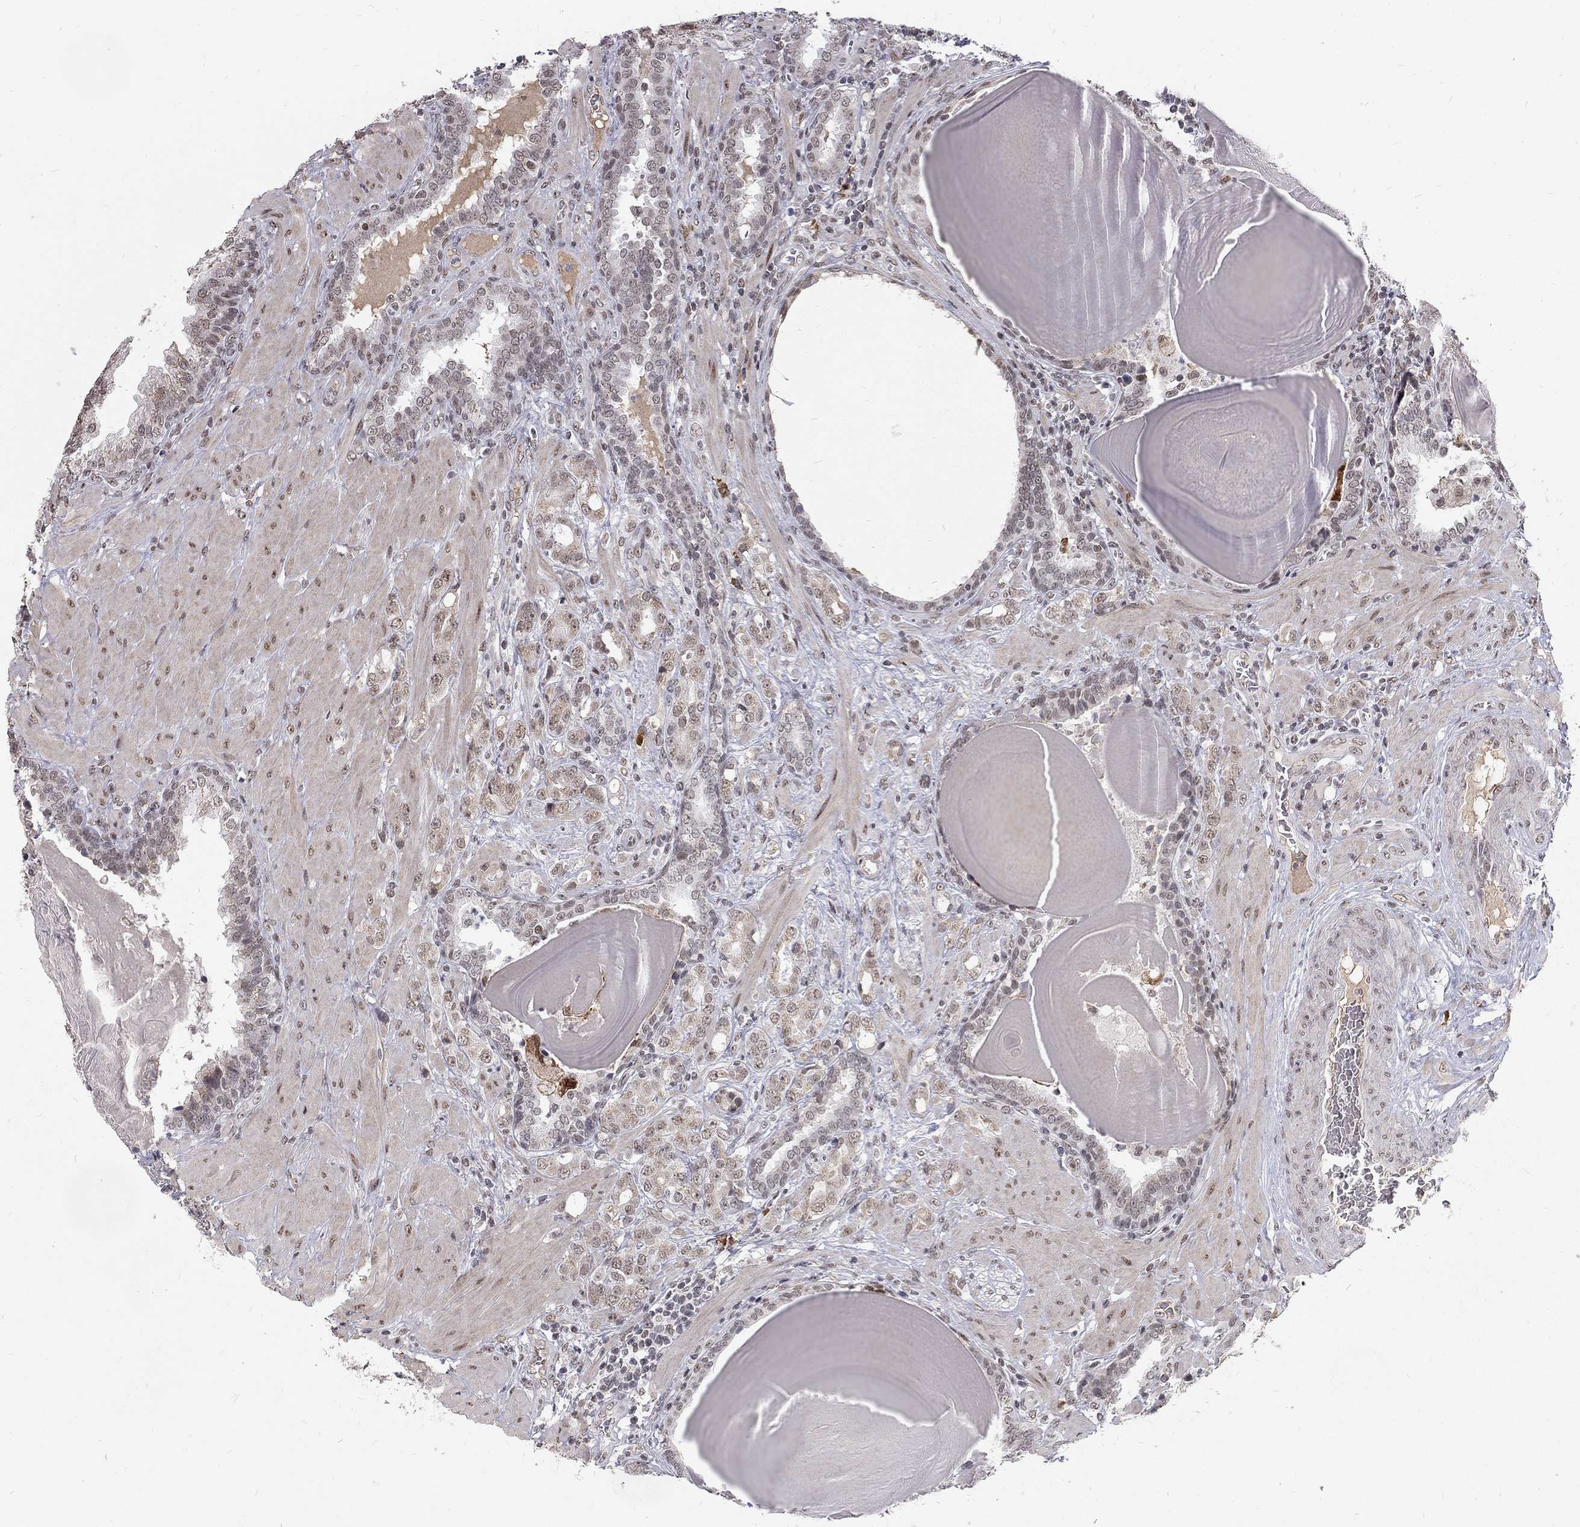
{"staining": {"intensity": "negative", "quantity": "none", "location": "none"}, "tissue": "prostate cancer", "cell_type": "Tumor cells", "image_type": "cancer", "snomed": [{"axis": "morphology", "description": "Adenocarcinoma, NOS"}, {"axis": "topography", "description": "Prostate"}], "caption": "The IHC micrograph has no significant expression in tumor cells of prostate cancer tissue. Brightfield microscopy of immunohistochemistry (IHC) stained with DAB (3,3'-diaminobenzidine) (brown) and hematoxylin (blue), captured at high magnification.", "gene": "TCEAL1", "patient": {"sex": "male", "age": 57}}